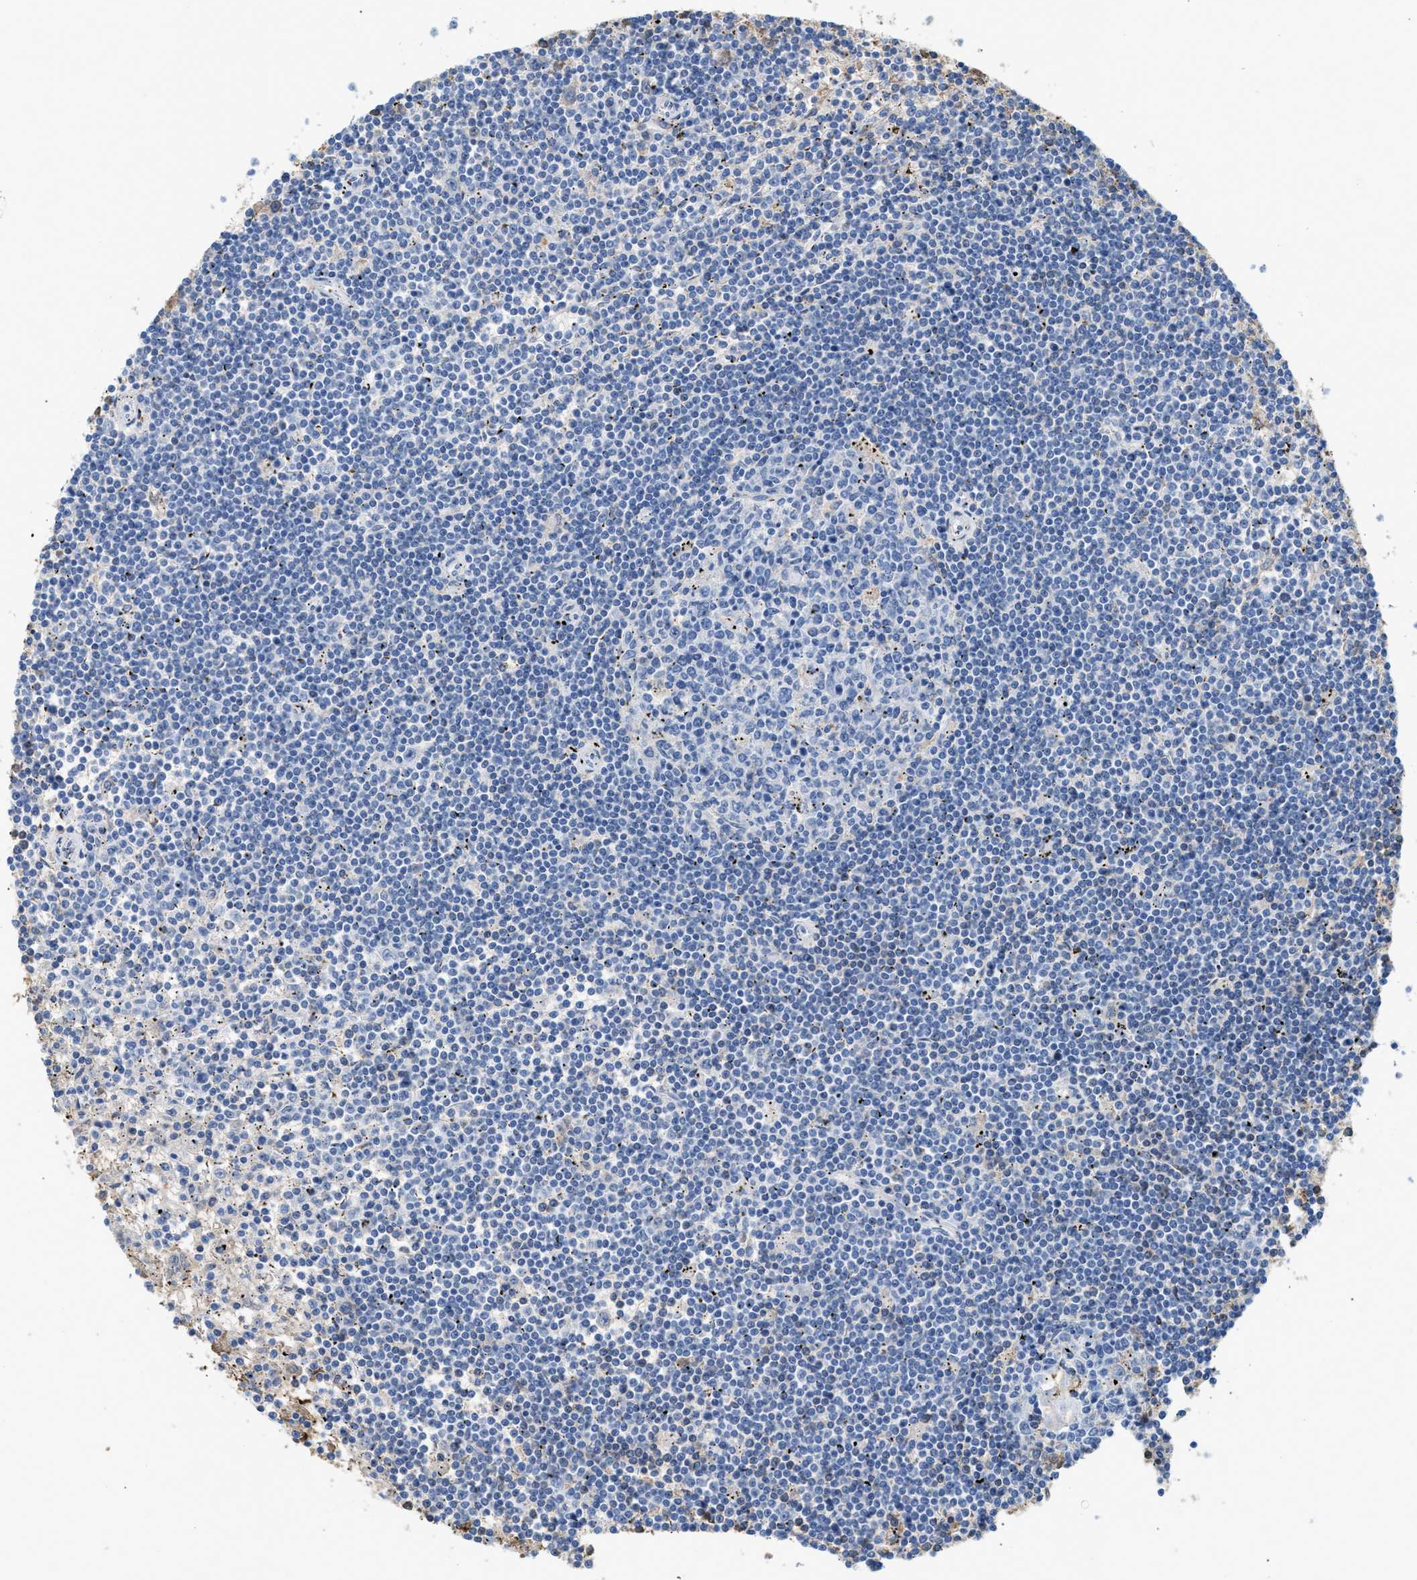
{"staining": {"intensity": "negative", "quantity": "none", "location": "none"}, "tissue": "lymphoma", "cell_type": "Tumor cells", "image_type": "cancer", "snomed": [{"axis": "morphology", "description": "Malignant lymphoma, non-Hodgkin's type, Low grade"}, {"axis": "topography", "description": "Spleen"}], "caption": "Immunohistochemical staining of lymphoma shows no significant staining in tumor cells.", "gene": "TNR", "patient": {"sex": "male", "age": 76}}